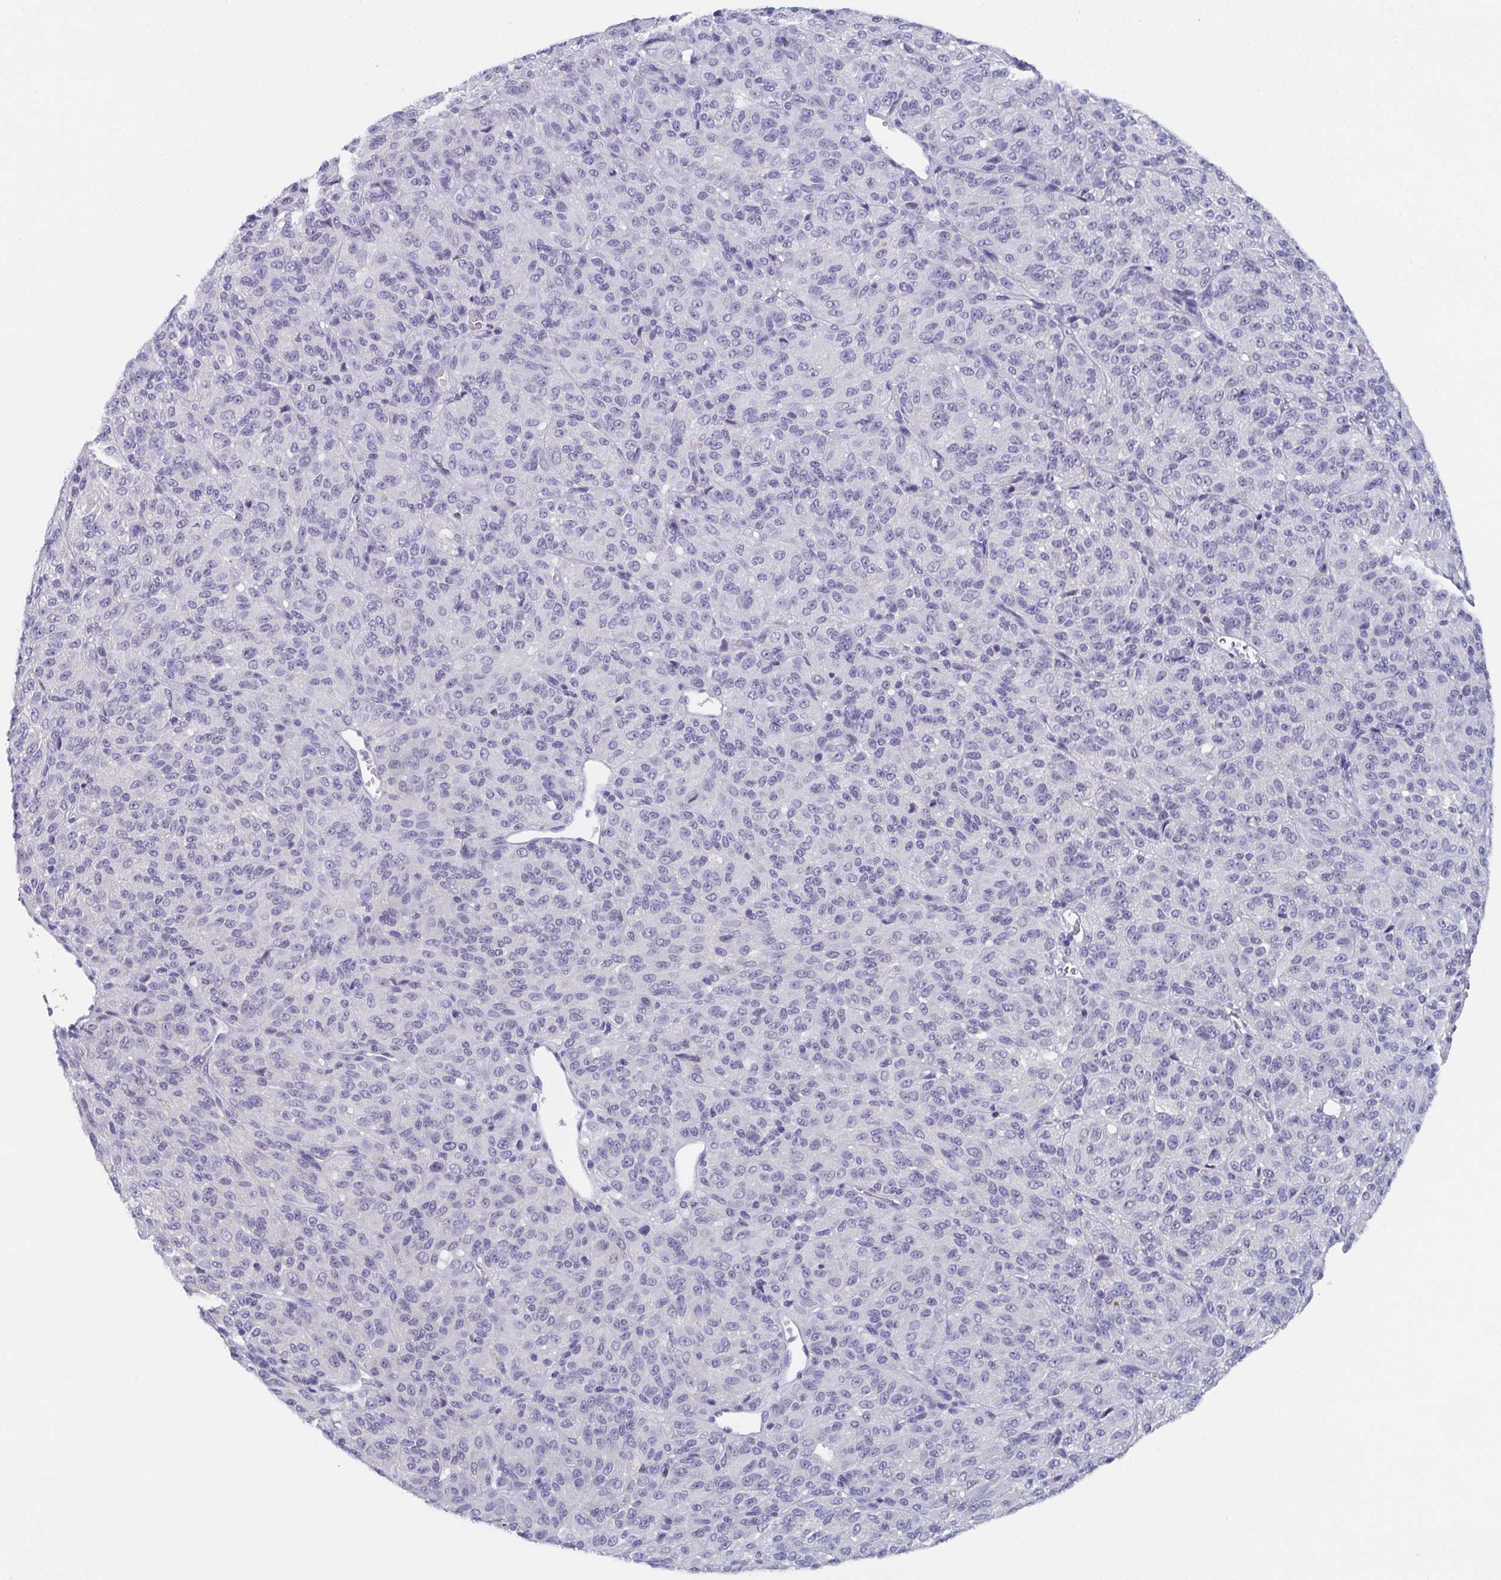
{"staining": {"intensity": "negative", "quantity": "none", "location": "none"}, "tissue": "melanoma", "cell_type": "Tumor cells", "image_type": "cancer", "snomed": [{"axis": "morphology", "description": "Malignant melanoma, Metastatic site"}, {"axis": "topography", "description": "Brain"}], "caption": "DAB (3,3'-diaminobenzidine) immunohistochemical staining of melanoma displays no significant staining in tumor cells. Nuclei are stained in blue.", "gene": "DYDC2", "patient": {"sex": "female", "age": 56}}